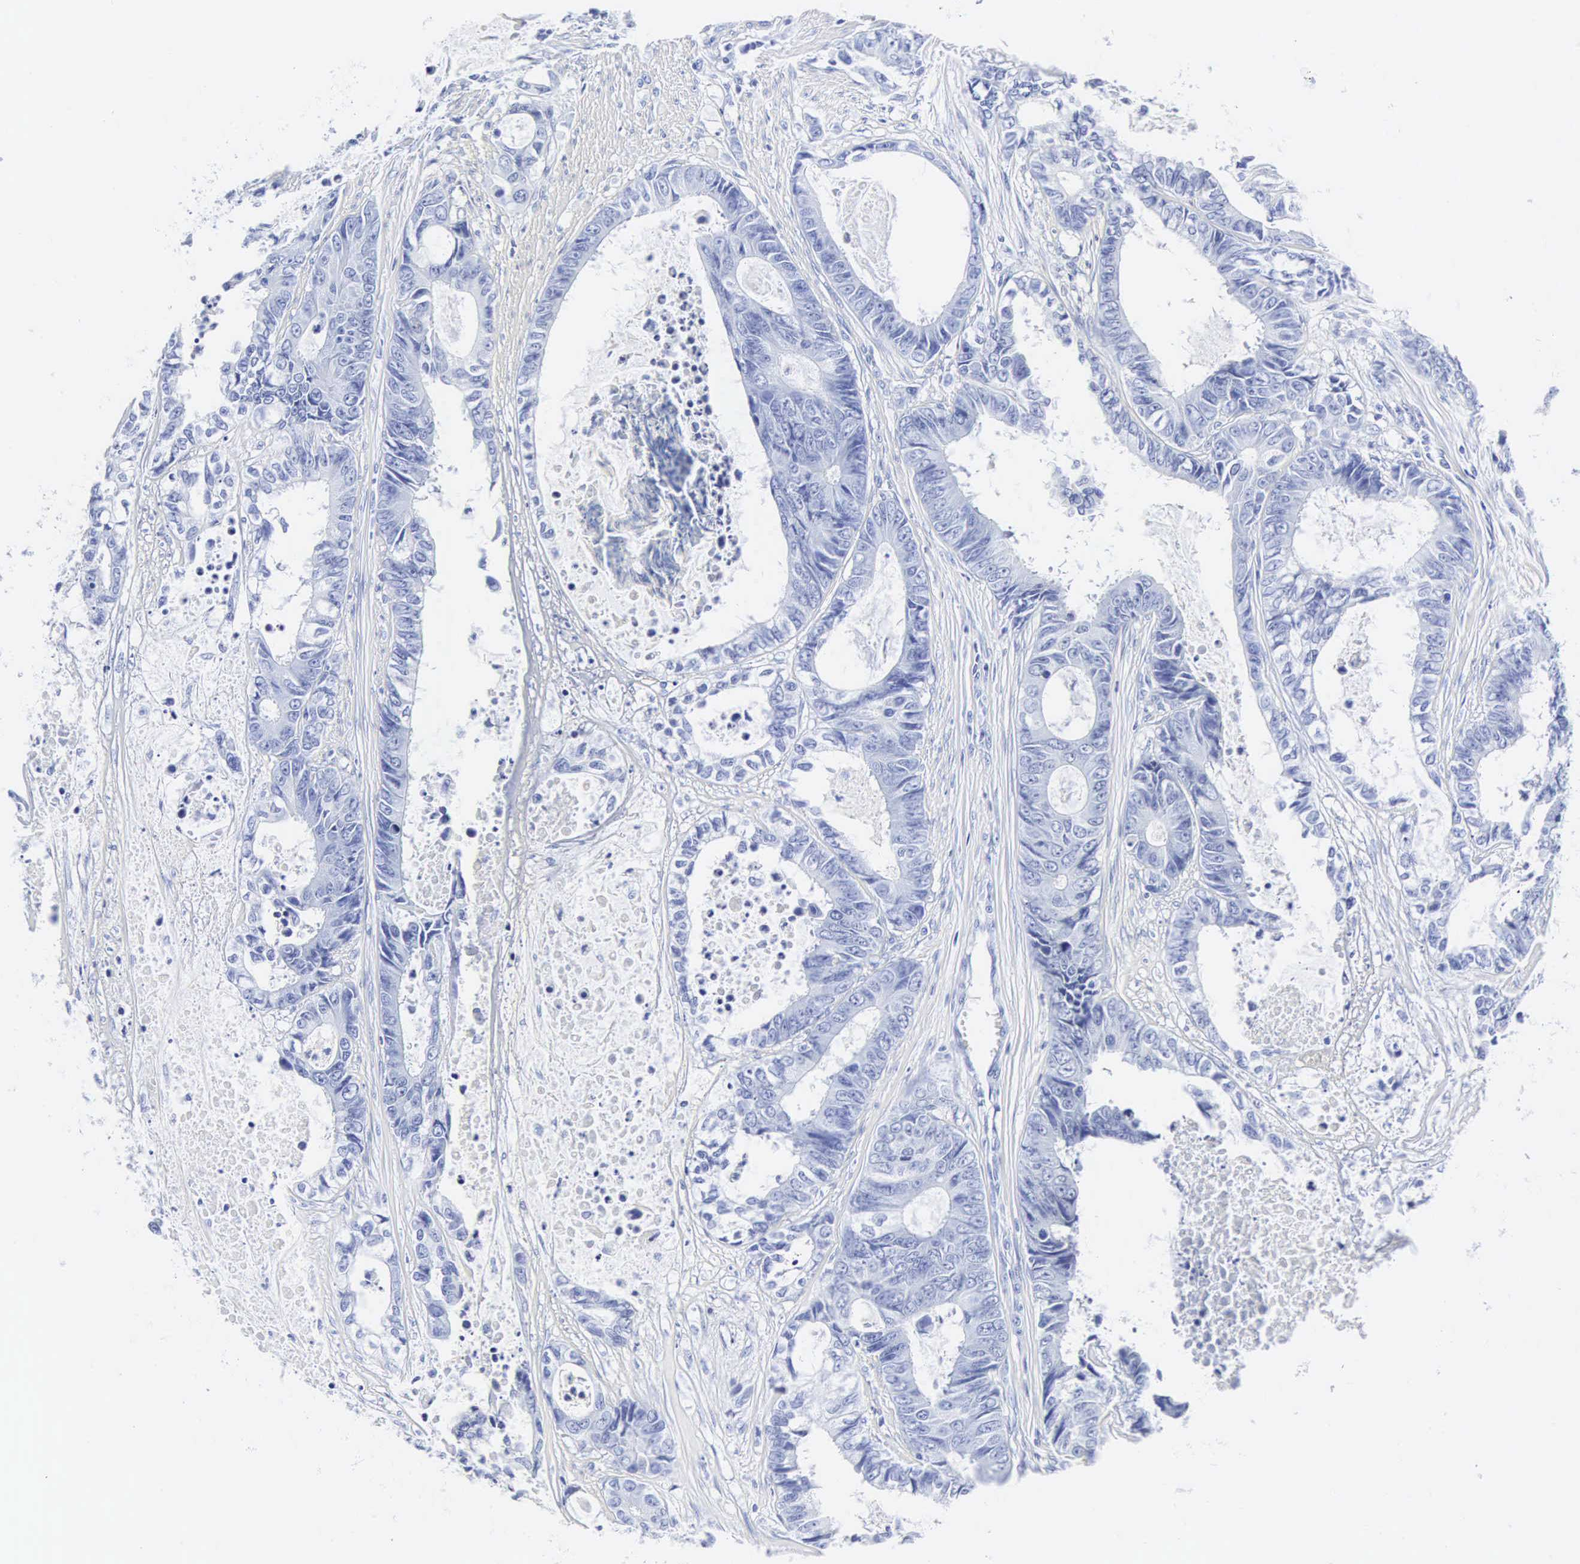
{"staining": {"intensity": "negative", "quantity": "none", "location": "none"}, "tissue": "colorectal cancer", "cell_type": "Tumor cells", "image_type": "cancer", "snomed": [{"axis": "morphology", "description": "Adenocarcinoma, NOS"}, {"axis": "topography", "description": "Rectum"}], "caption": "IHC image of neoplastic tissue: colorectal cancer (adenocarcinoma) stained with DAB (3,3'-diaminobenzidine) demonstrates no significant protein positivity in tumor cells.", "gene": "INS", "patient": {"sex": "female", "age": 98}}